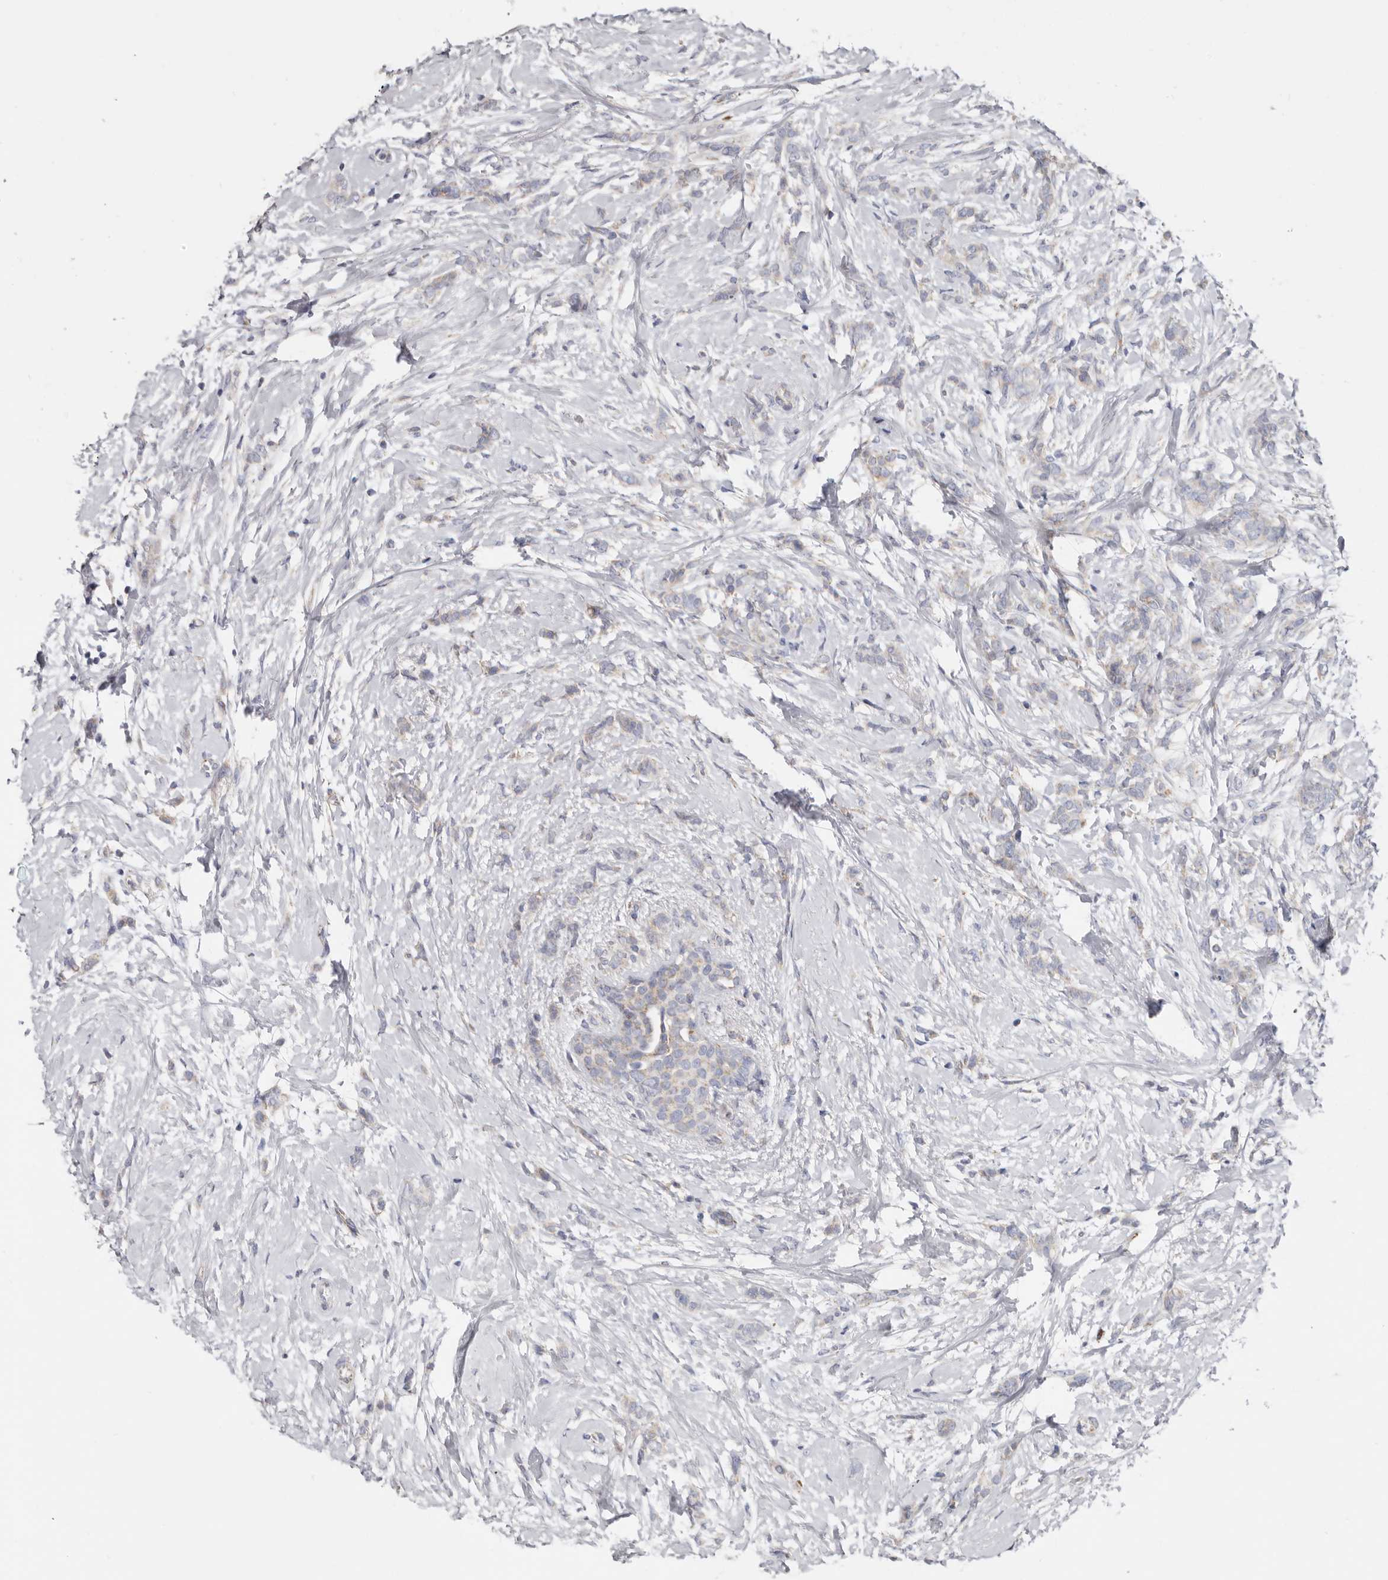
{"staining": {"intensity": "weak", "quantity": "<25%", "location": "cytoplasmic/membranous"}, "tissue": "breast cancer", "cell_type": "Tumor cells", "image_type": "cancer", "snomed": [{"axis": "morphology", "description": "Lobular carcinoma, in situ"}, {"axis": "morphology", "description": "Lobular carcinoma"}, {"axis": "topography", "description": "Breast"}], "caption": "An image of lobular carcinoma in situ (breast) stained for a protein displays no brown staining in tumor cells.", "gene": "RSPO2", "patient": {"sex": "female", "age": 41}}